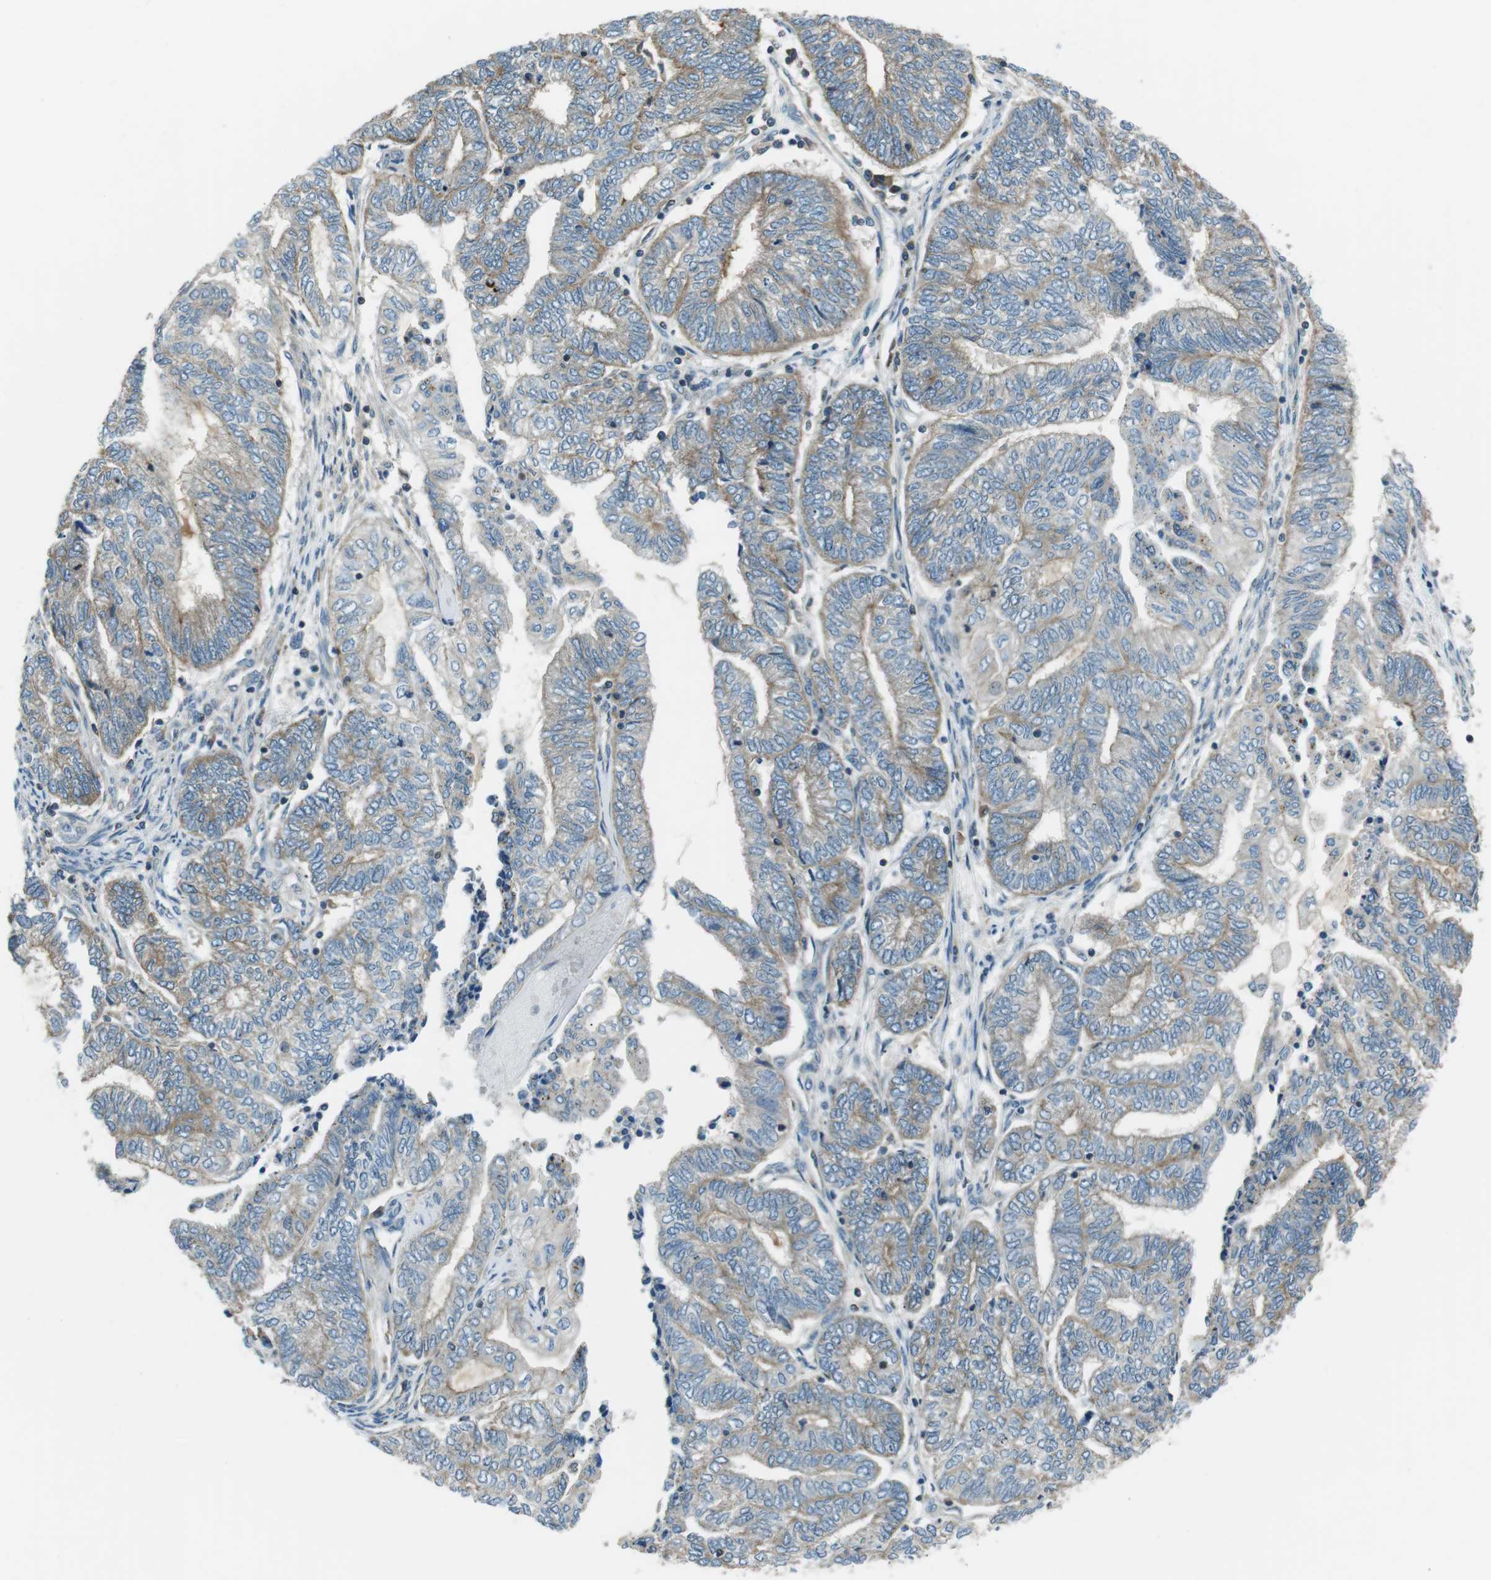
{"staining": {"intensity": "moderate", "quantity": "25%-75%", "location": "cytoplasmic/membranous"}, "tissue": "endometrial cancer", "cell_type": "Tumor cells", "image_type": "cancer", "snomed": [{"axis": "morphology", "description": "Adenocarcinoma, NOS"}, {"axis": "topography", "description": "Uterus"}, {"axis": "topography", "description": "Endometrium"}], "caption": "An immunohistochemistry (IHC) micrograph of tumor tissue is shown. Protein staining in brown shows moderate cytoplasmic/membranous positivity in endometrial cancer (adenocarcinoma) within tumor cells. (DAB (3,3'-diaminobenzidine) = brown stain, brightfield microscopy at high magnification).", "gene": "FAM3B", "patient": {"sex": "female", "age": 70}}